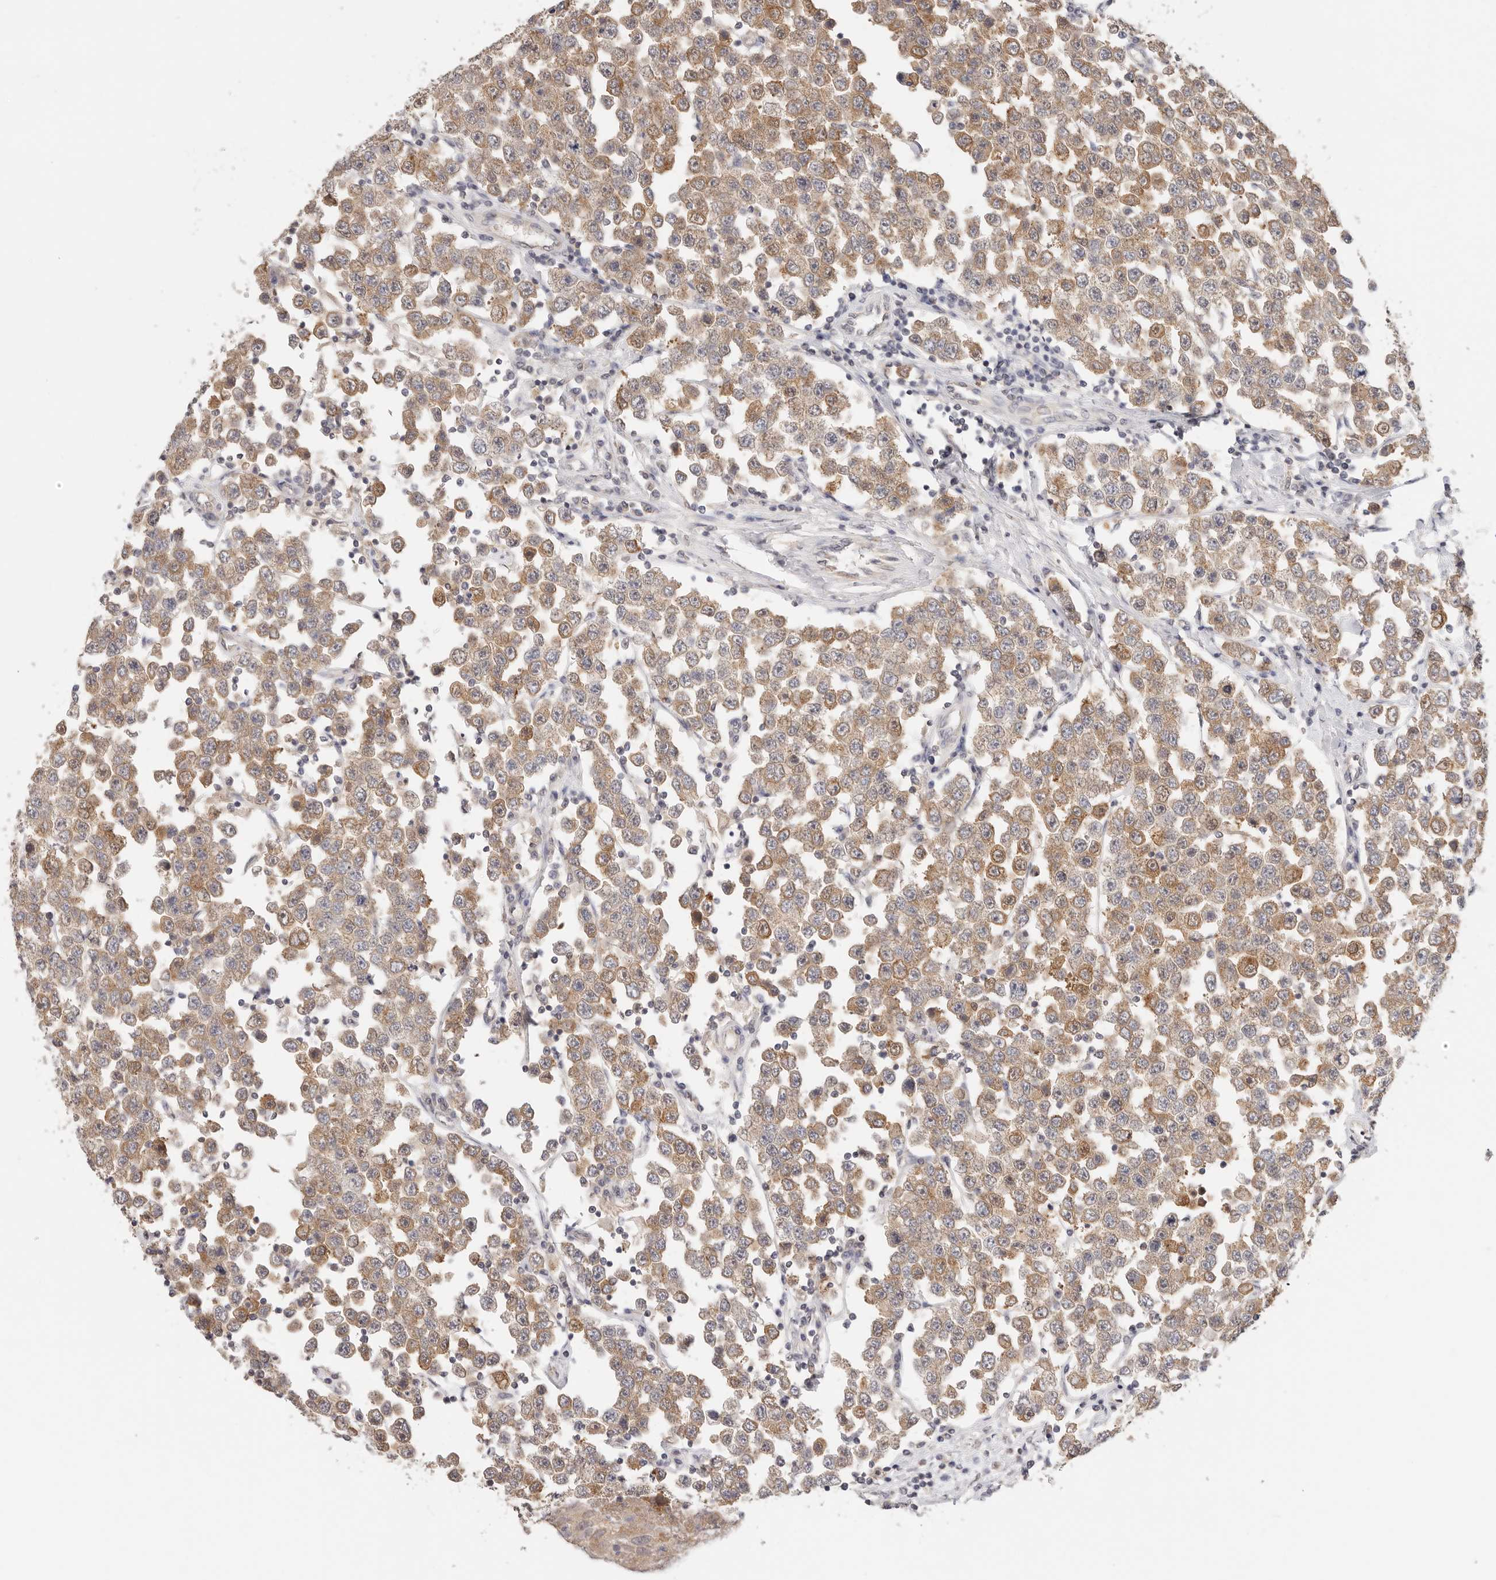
{"staining": {"intensity": "moderate", "quantity": ">75%", "location": "cytoplasmic/membranous"}, "tissue": "testis cancer", "cell_type": "Tumor cells", "image_type": "cancer", "snomed": [{"axis": "morphology", "description": "Seminoma, NOS"}, {"axis": "topography", "description": "Testis"}], "caption": "This image demonstrates IHC staining of human testis cancer, with medium moderate cytoplasmic/membranous positivity in approximately >75% of tumor cells.", "gene": "GGPS1", "patient": {"sex": "male", "age": 28}}